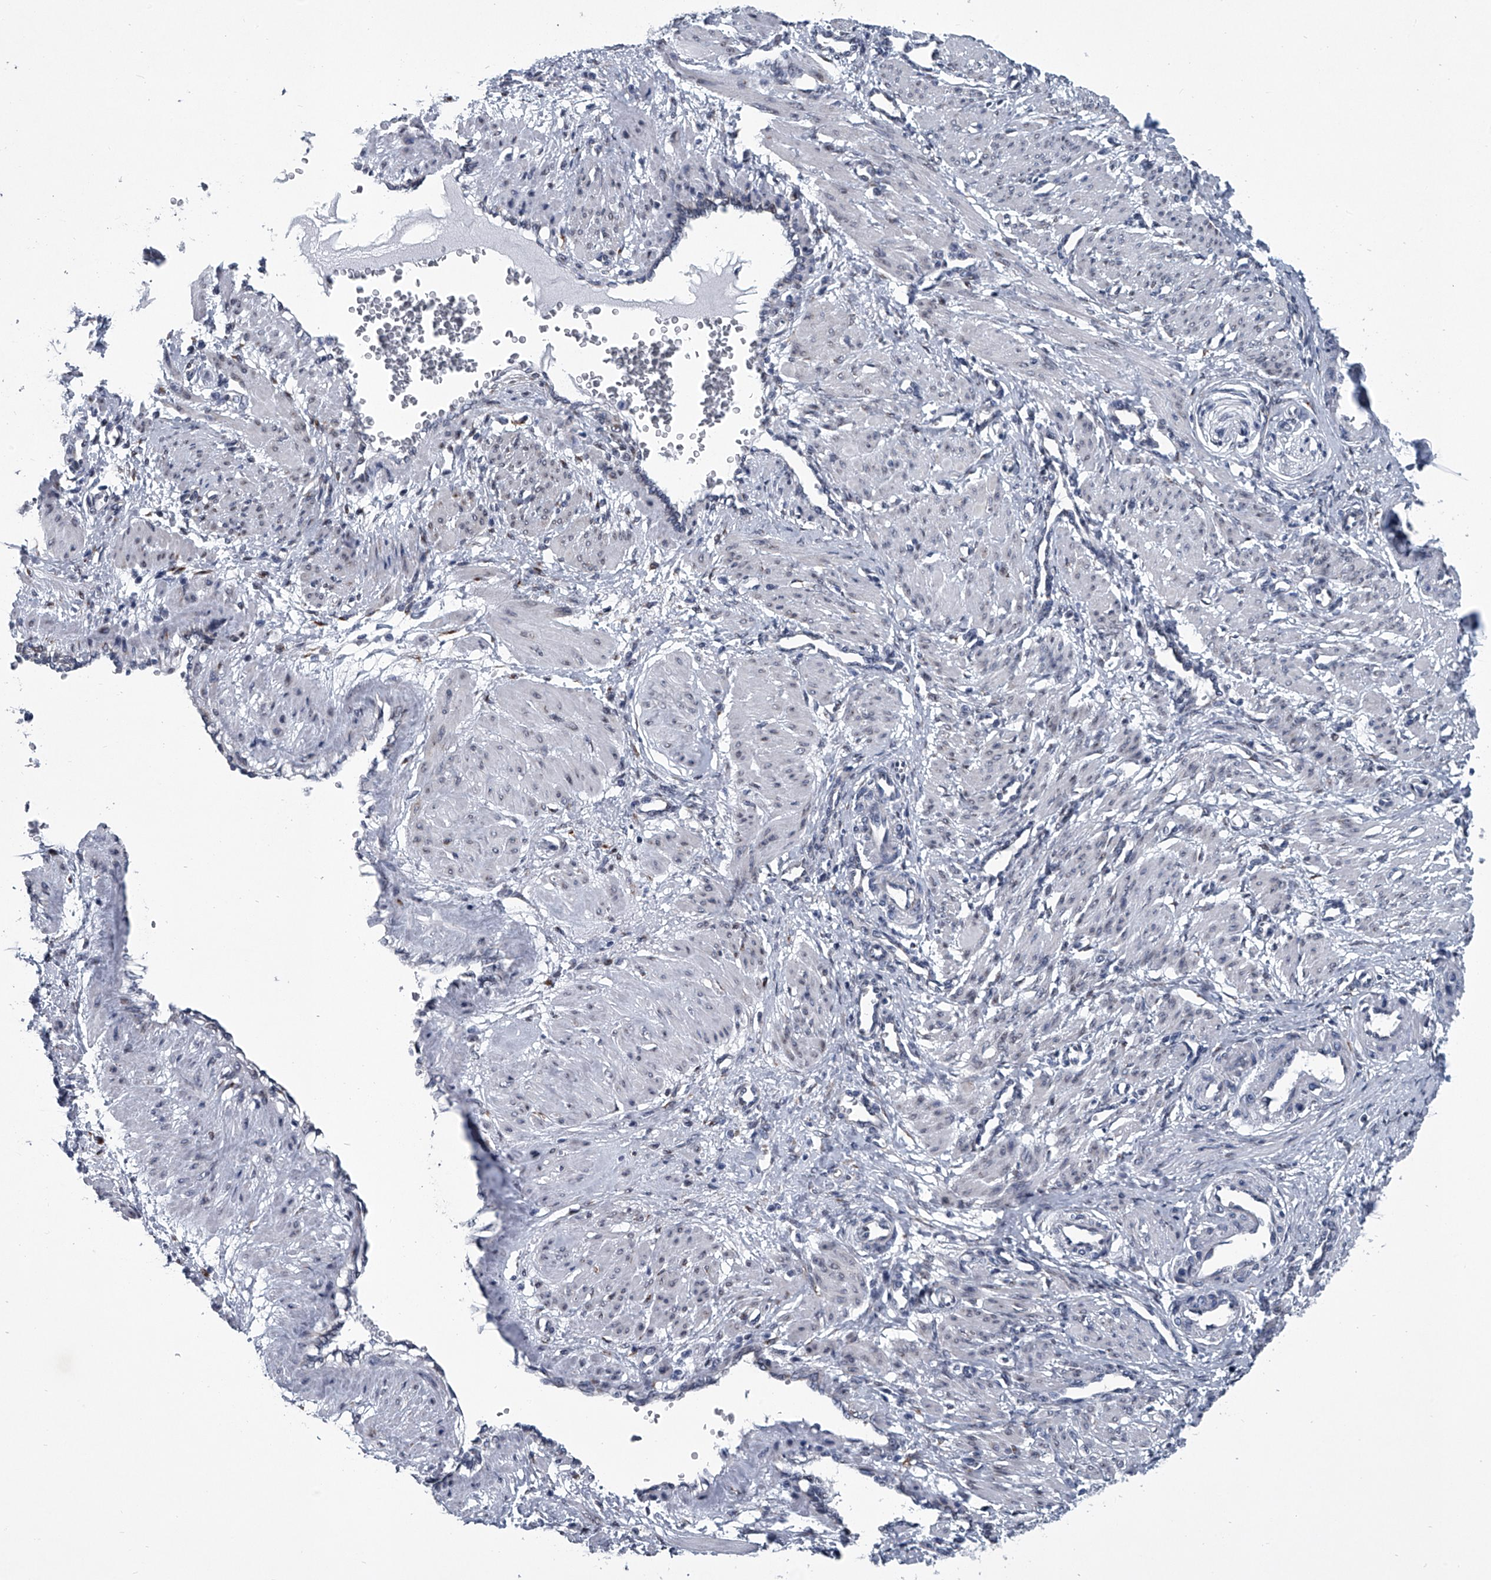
{"staining": {"intensity": "negative", "quantity": "none", "location": "none"}, "tissue": "smooth muscle", "cell_type": "Smooth muscle cells", "image_type": "normal", "snomed": [{"axis": "morphology", "description": "Normal tissue, NOS"}, {"axis": "topography", "description": "Endometrium"}], "caption": "This is an immunohistochemistry photomicrograph of normal human smooth muscle. There is no positivity in smooth muscle cells.", "gene": "PPP2R5D", "patient": {"sex": "female", "age": 33}}